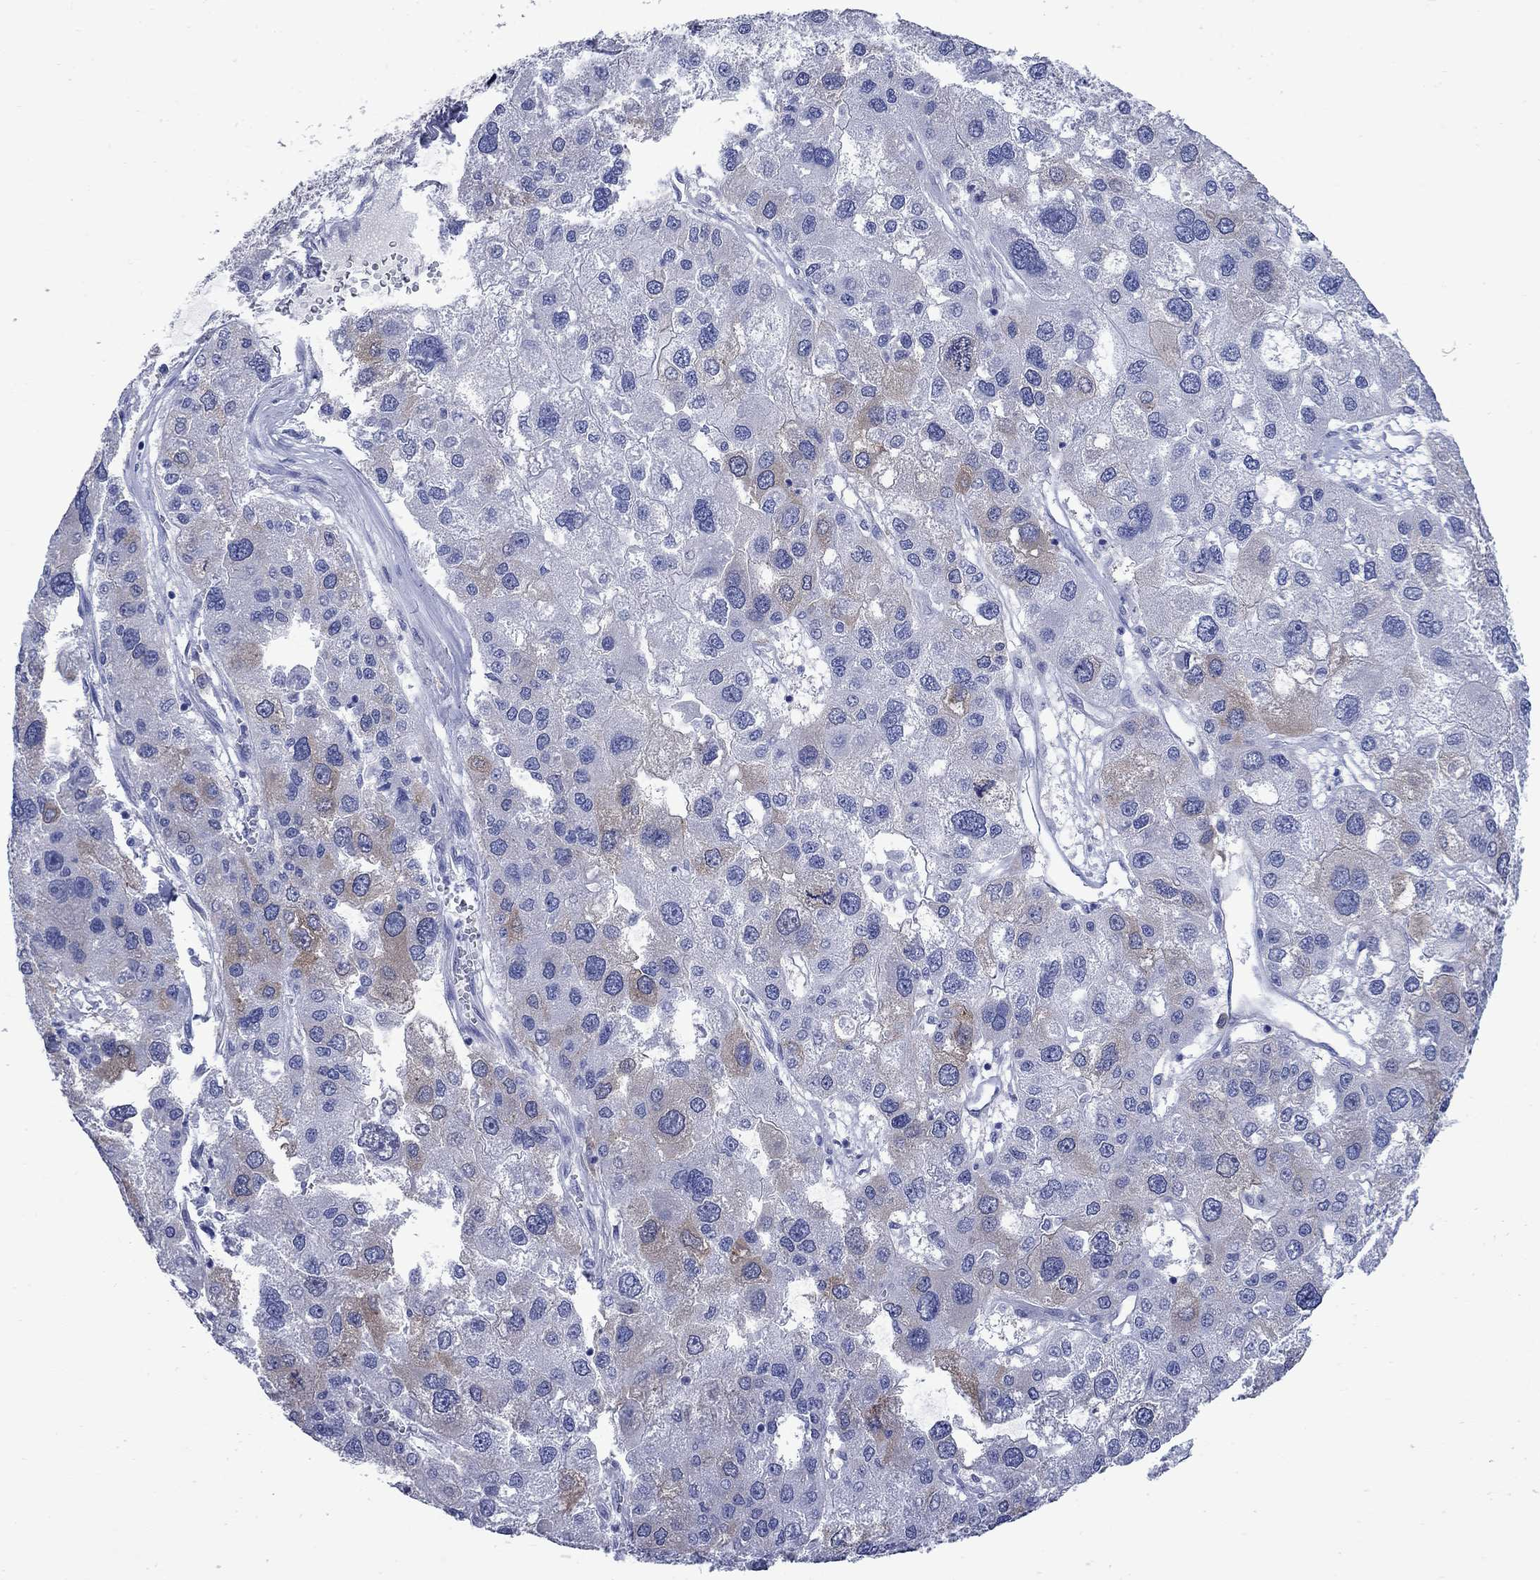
{"staining": {"intensity": "moderate", "quantity": "<25%", "location": "cytoplasmic/membranous"}, "tissue": "liver cancer", "cell_type": "Tumor cells", "image_type": "cancer", "snomed": [{"axis": "morphology", "description": "Carcinoma, Hepatocellular, NOS"}, {"axis": "topography", "description": "Liver"}], "caption": "A high-resolution histopathology image shows immunohistochemistry (IHC) staining of liver cancer (hepatocellular carcinoma), which reveals moderate cytoplasmic/membranous expression in approximately <25% of tumor cells.", "gene": "TACC3", "patient": {"sex": "male", "age": 73}}